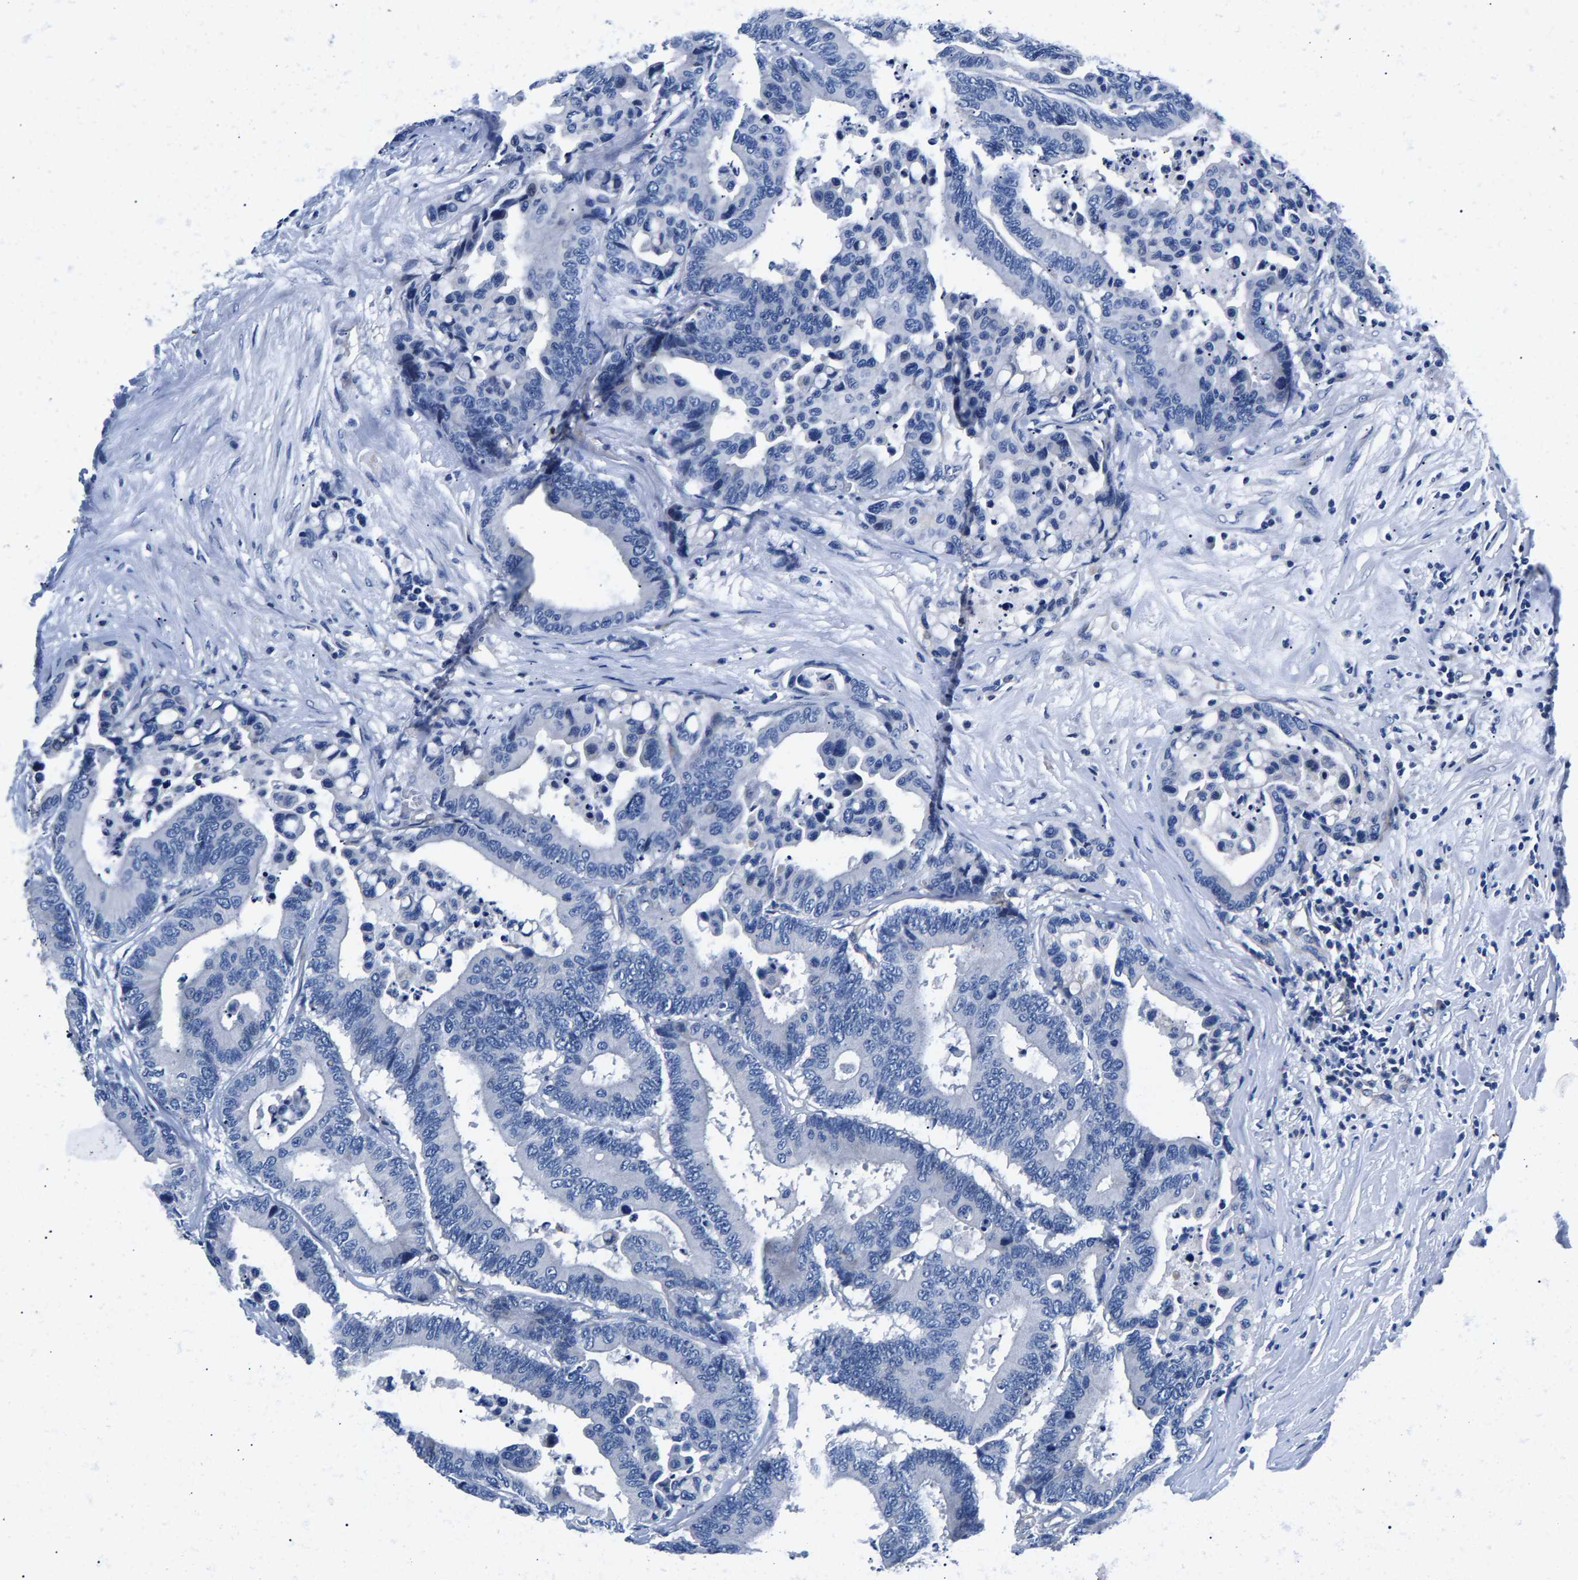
{"staining": {"intensity": "negative", "quantity": "none", "location": "none"}, "tissue": "colorectal cancer", "cell_type": "Tumor cells", "image_type": "cancer", "snomed": [{"axis": "morphology", "description": "Normal tissue, NOS"}, {"axis": "morphology", "description": "Adenocarcinoma, NOS"}, {"axis": "topography", "description": "Colon"}], "caption": "A high-resolution histopathology image shows IHC staining of adenocarcinoma (colorectal), which reveals no significant expression in tumor cells. (DAB IHC visualized using brightfield microscopy, high magnification).", "gene": "P2RY4", "patient": {"sex": "male", "age": 82}}